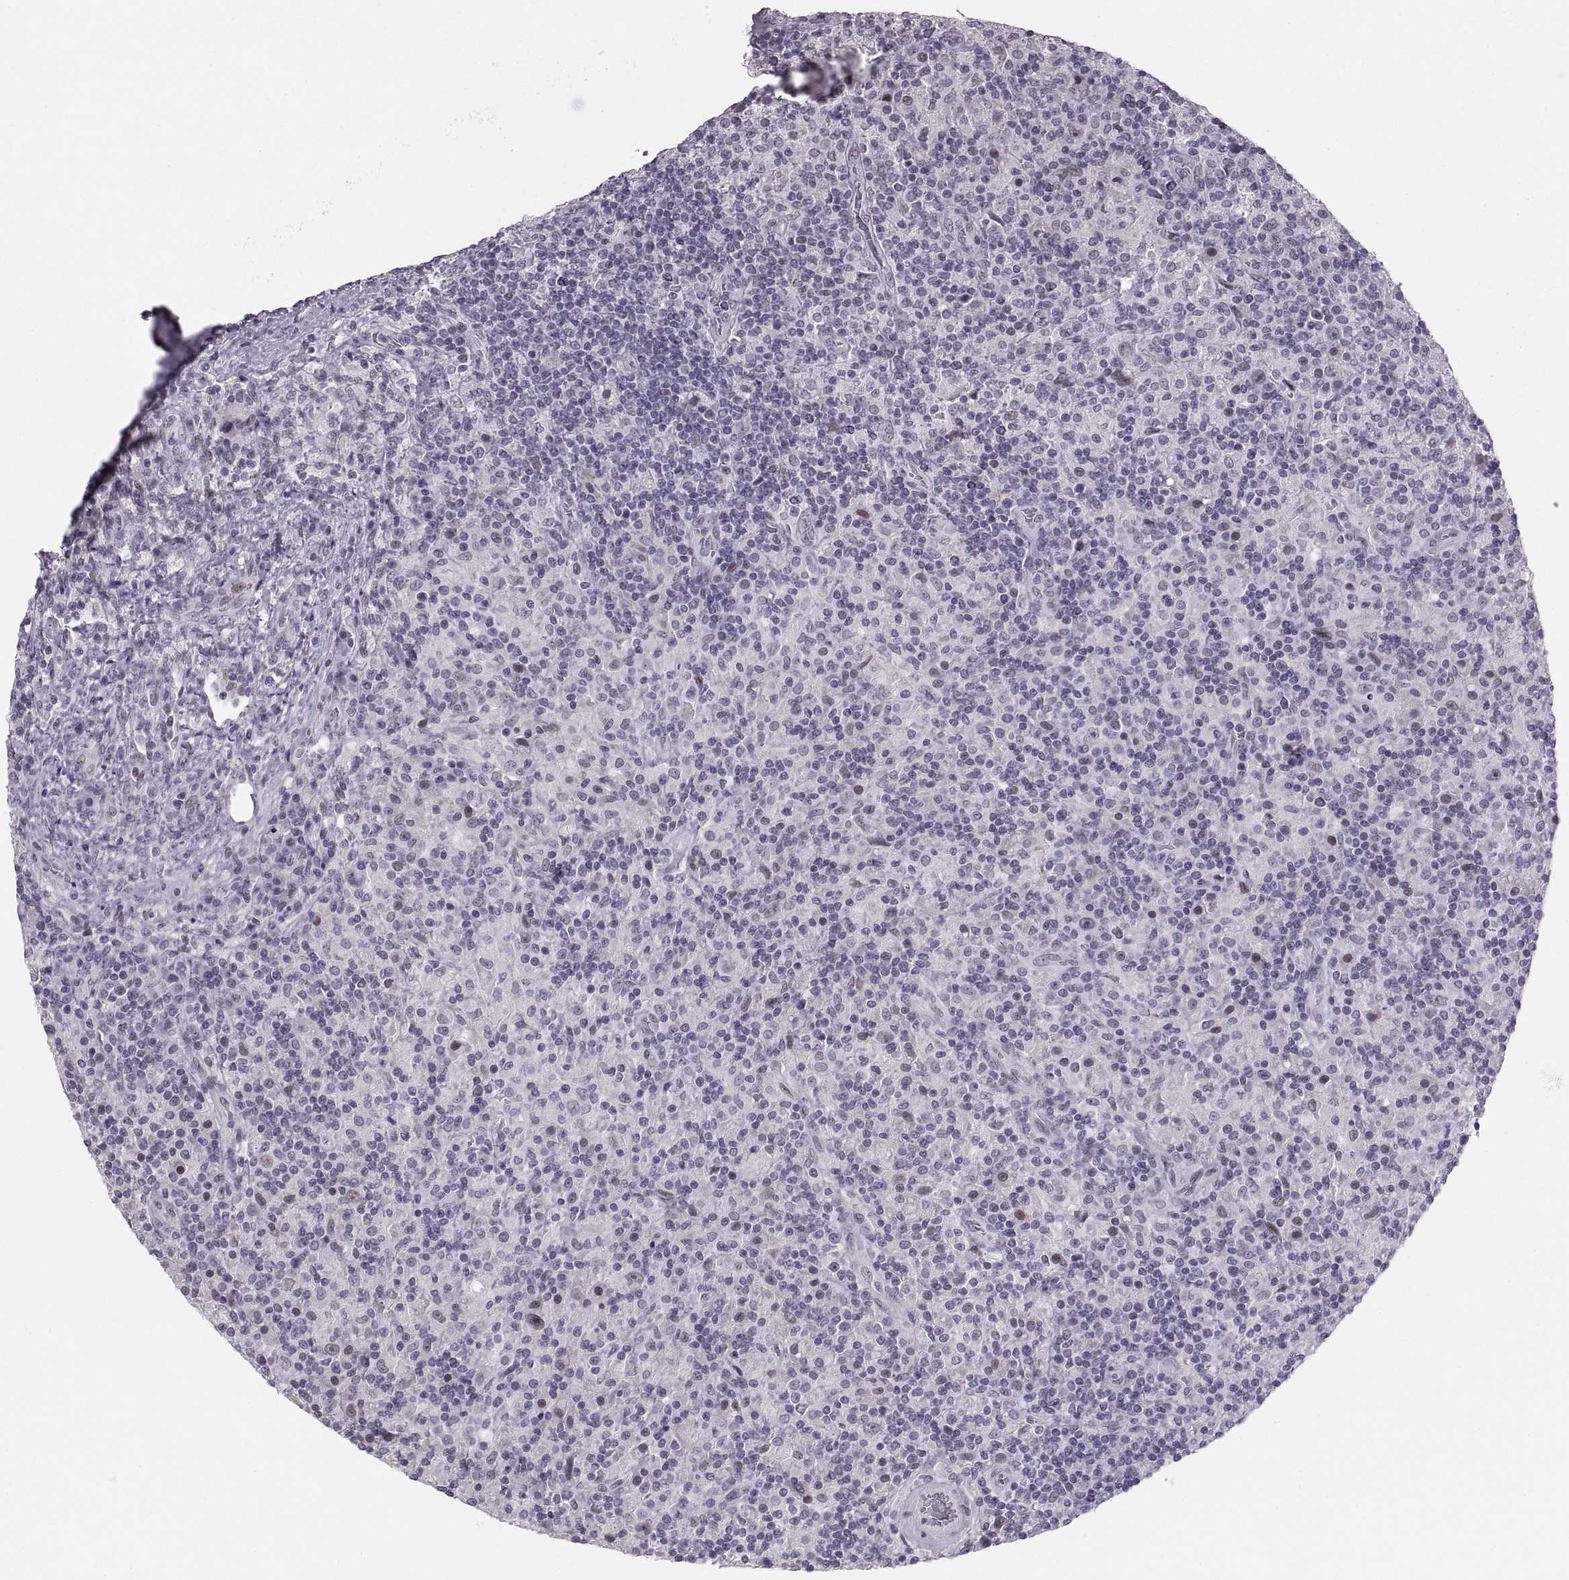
{"staining": {"intensity": "weak", "quantity": "25%-75%", "location": "nuclear"}, "tissue": "lymphoma", "cell_type": "Tumor cells", "image_type": "cancer", "snomed": [{"axis": "morphology", "description": "Hodgkin's disease, NOS"}, {"axis": "topography", "description": "Lymph node"}], "caption": "A micrograph of human lymphoma stained for a protein demonstrates weak nuclear brown staining in tumor cells.", "gene": "NANOS3", "patient": {"sex": "male", "age": 70}}